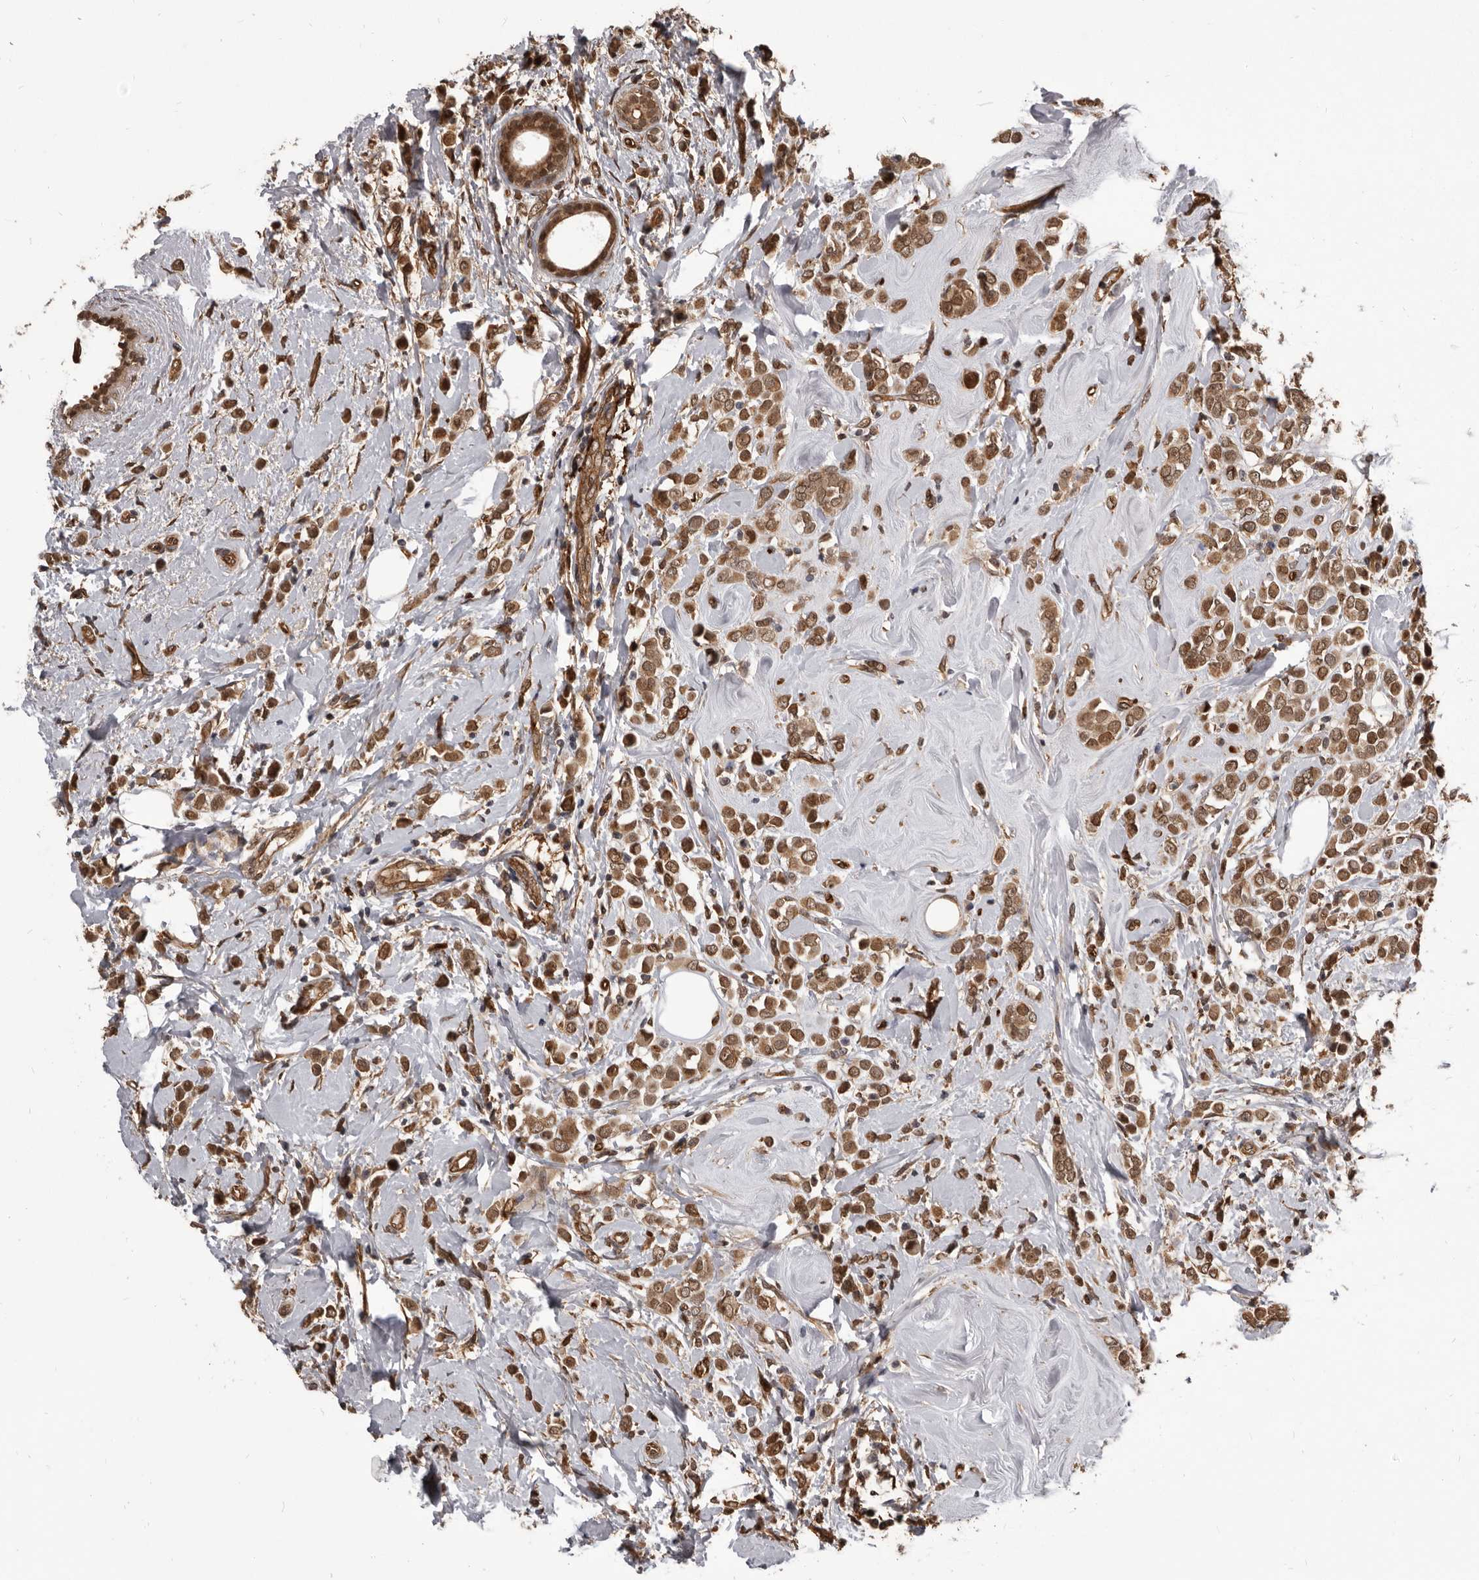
{"staining": {"intensity": "moderate", "quantity": ">75%", "location": "cytoplasmic/membranous,nuclear"}, "tissue": "breast cancer", "cell_type": "Tumor cells", "image_type": "cancer", "snomed": [{"axis": "morphology", "description": "Lobular carcinoma"}, {"axis": "topography", "description": "Breast"}], "caption": "IHC staining of lobular carcinoma (breast), which shows medium levels of moderate cytoplasmic/membranous and nuclear expression in approximately >75% of tumor cells indicating moderate cytoplasmic/membranous and nuclear protein expression. The staining was performed using DAB (3,3'-diaminobenzidine) (brown) for protein detection and nuclei were counterstained in hematoxylin (blue).", "gene": "ADAMTS20", "patient": {"sex": "female", "age": 47}}